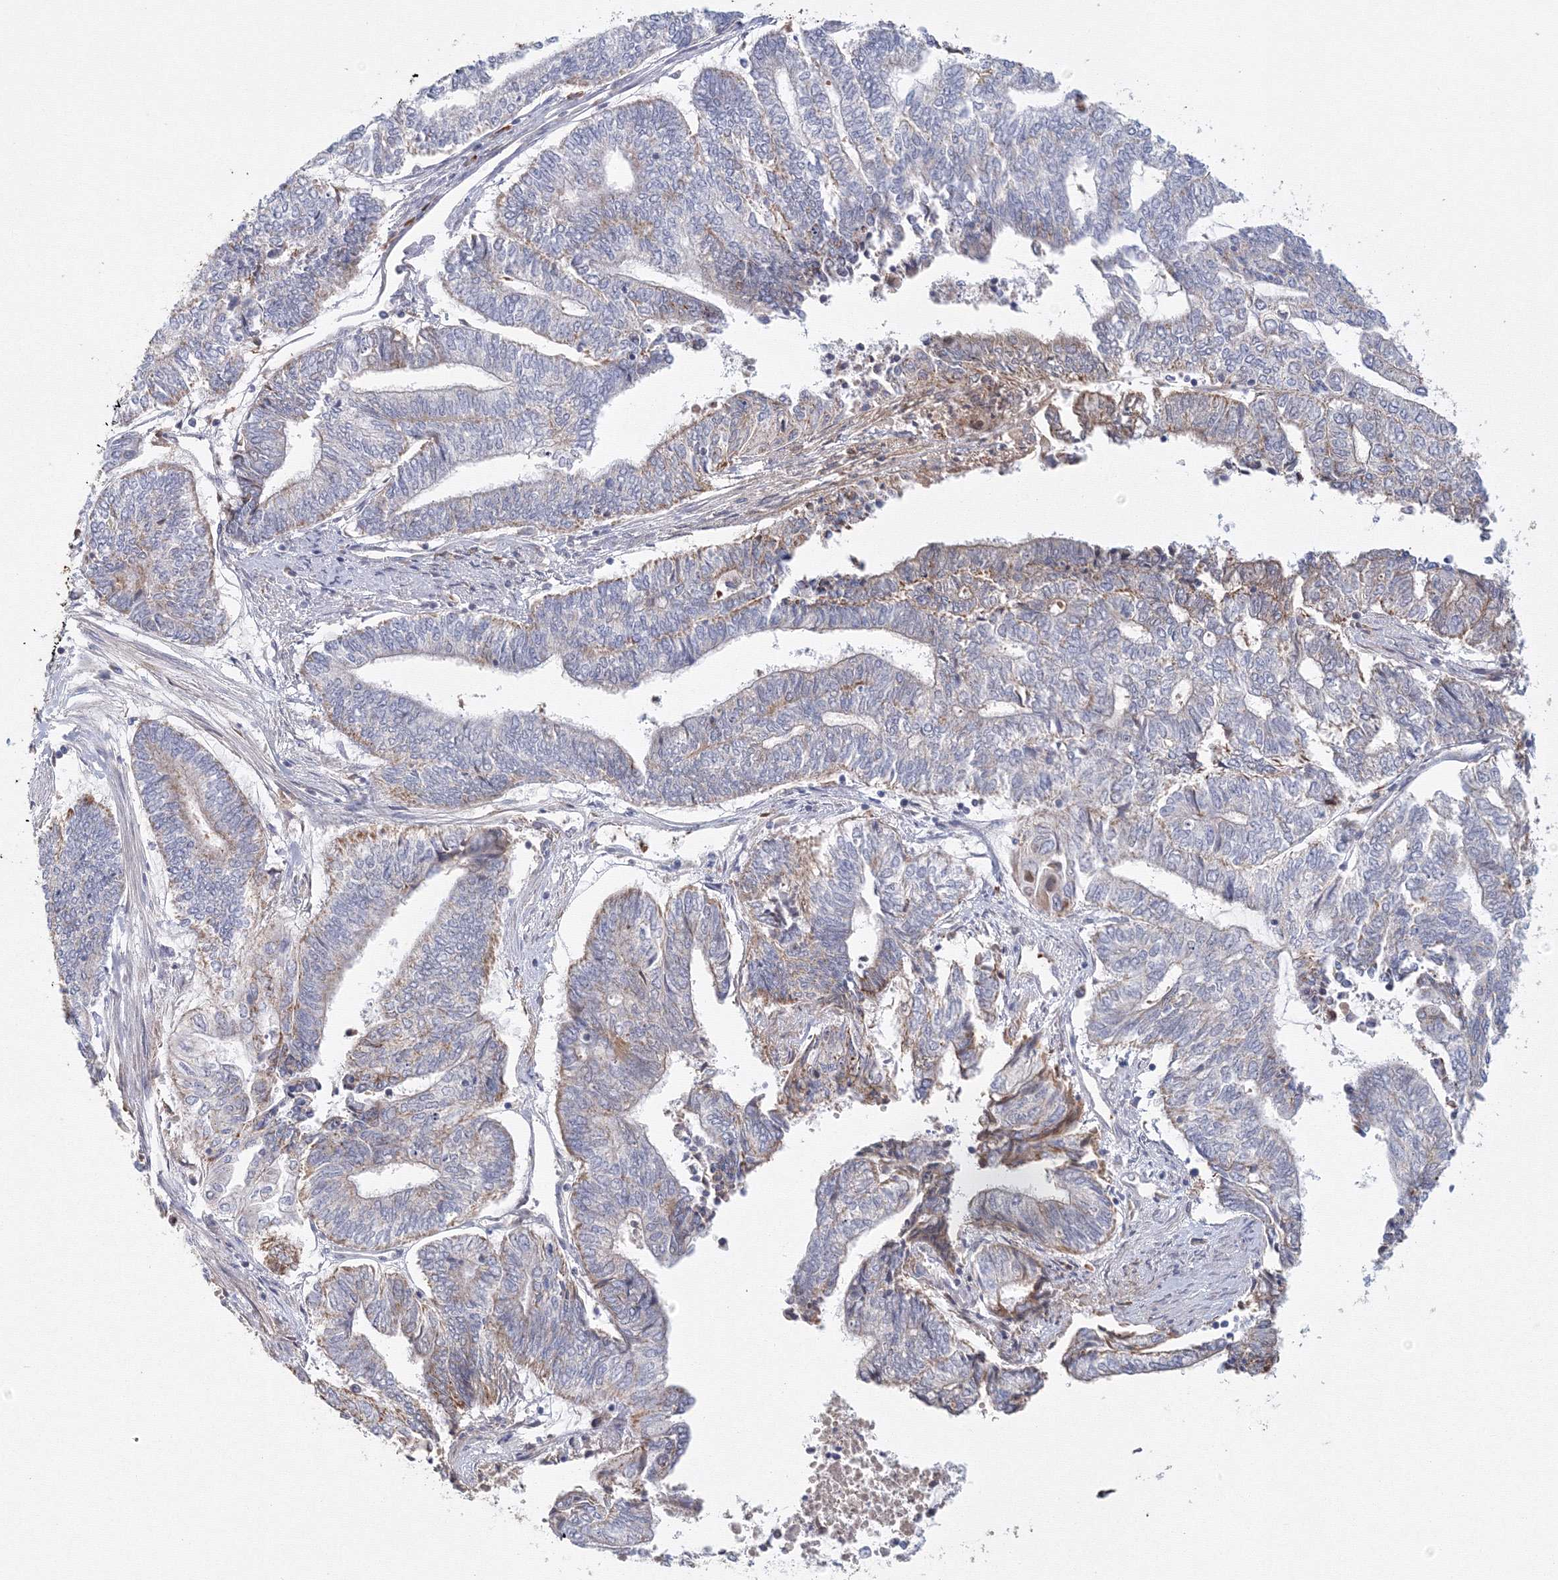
{"staining": {"intensity": "strong", "quantity": "25%-75%", "location": "cytoplasmic/membranous"}, "tissue": "endometrial cancer", "cell_type": "Tumor cells", "image_type": "cancer", "snomed": [{"axis": "morphology", "description": "Adenocarcinoma, NOS"}, {"axis": "topography", "description": "Uterus"}, {"axis": "topography", "description": "Endometrium"}], "caption": "This is an image of immunohistochemistry (IHC) staining of adenocarcinoma (endometrial), which shows strong positivity in the cytoplasmic/membranous of tumor cells.", "gene": "GRPEL1", "patient": {"sex": "female", "age": 70}}